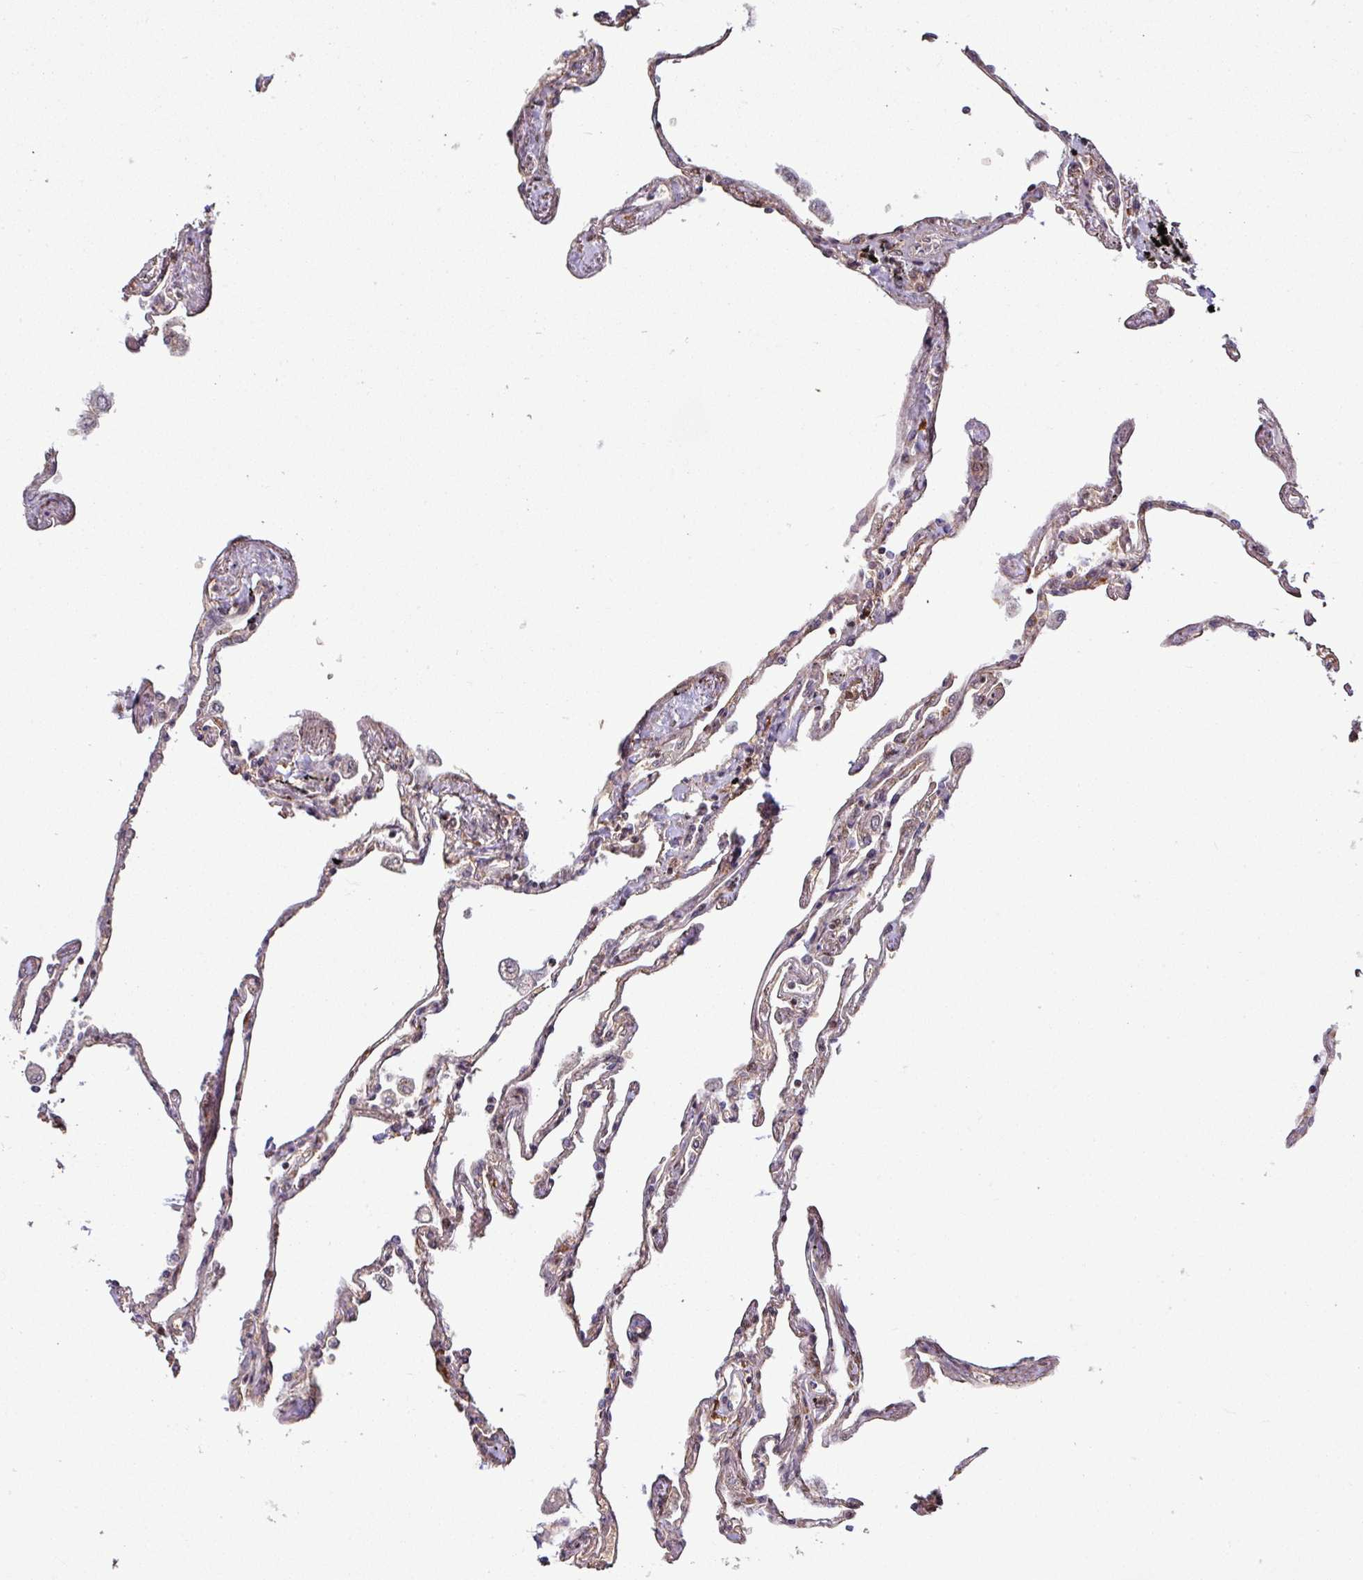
{"staining": {"intensity": "strong", "quantity": "25%-75%", "location": "nuclear"}, "tissue": "lung", "cell_type": "Alveolar cells", "image_type": "normal", "snomed": [{"axis": "morphology", "description": "Normal tissue, NOS"}, {"axis": "topography", "description": "Lung"}], "caption": "Immunohistochemistry (IHC) (DAB (3,3'-diaminobenzidine)) staining of benign human lung exhibits strong nuclear protein expression in approximately 25%-75% of alveolar cells. The staining is performed using DAB brown chromogen to label protein expression. The nuclei are counter-stained blue using hematoxylin.", "gene": "PHF23", "patient": {"sex": "female", "age": 67}}